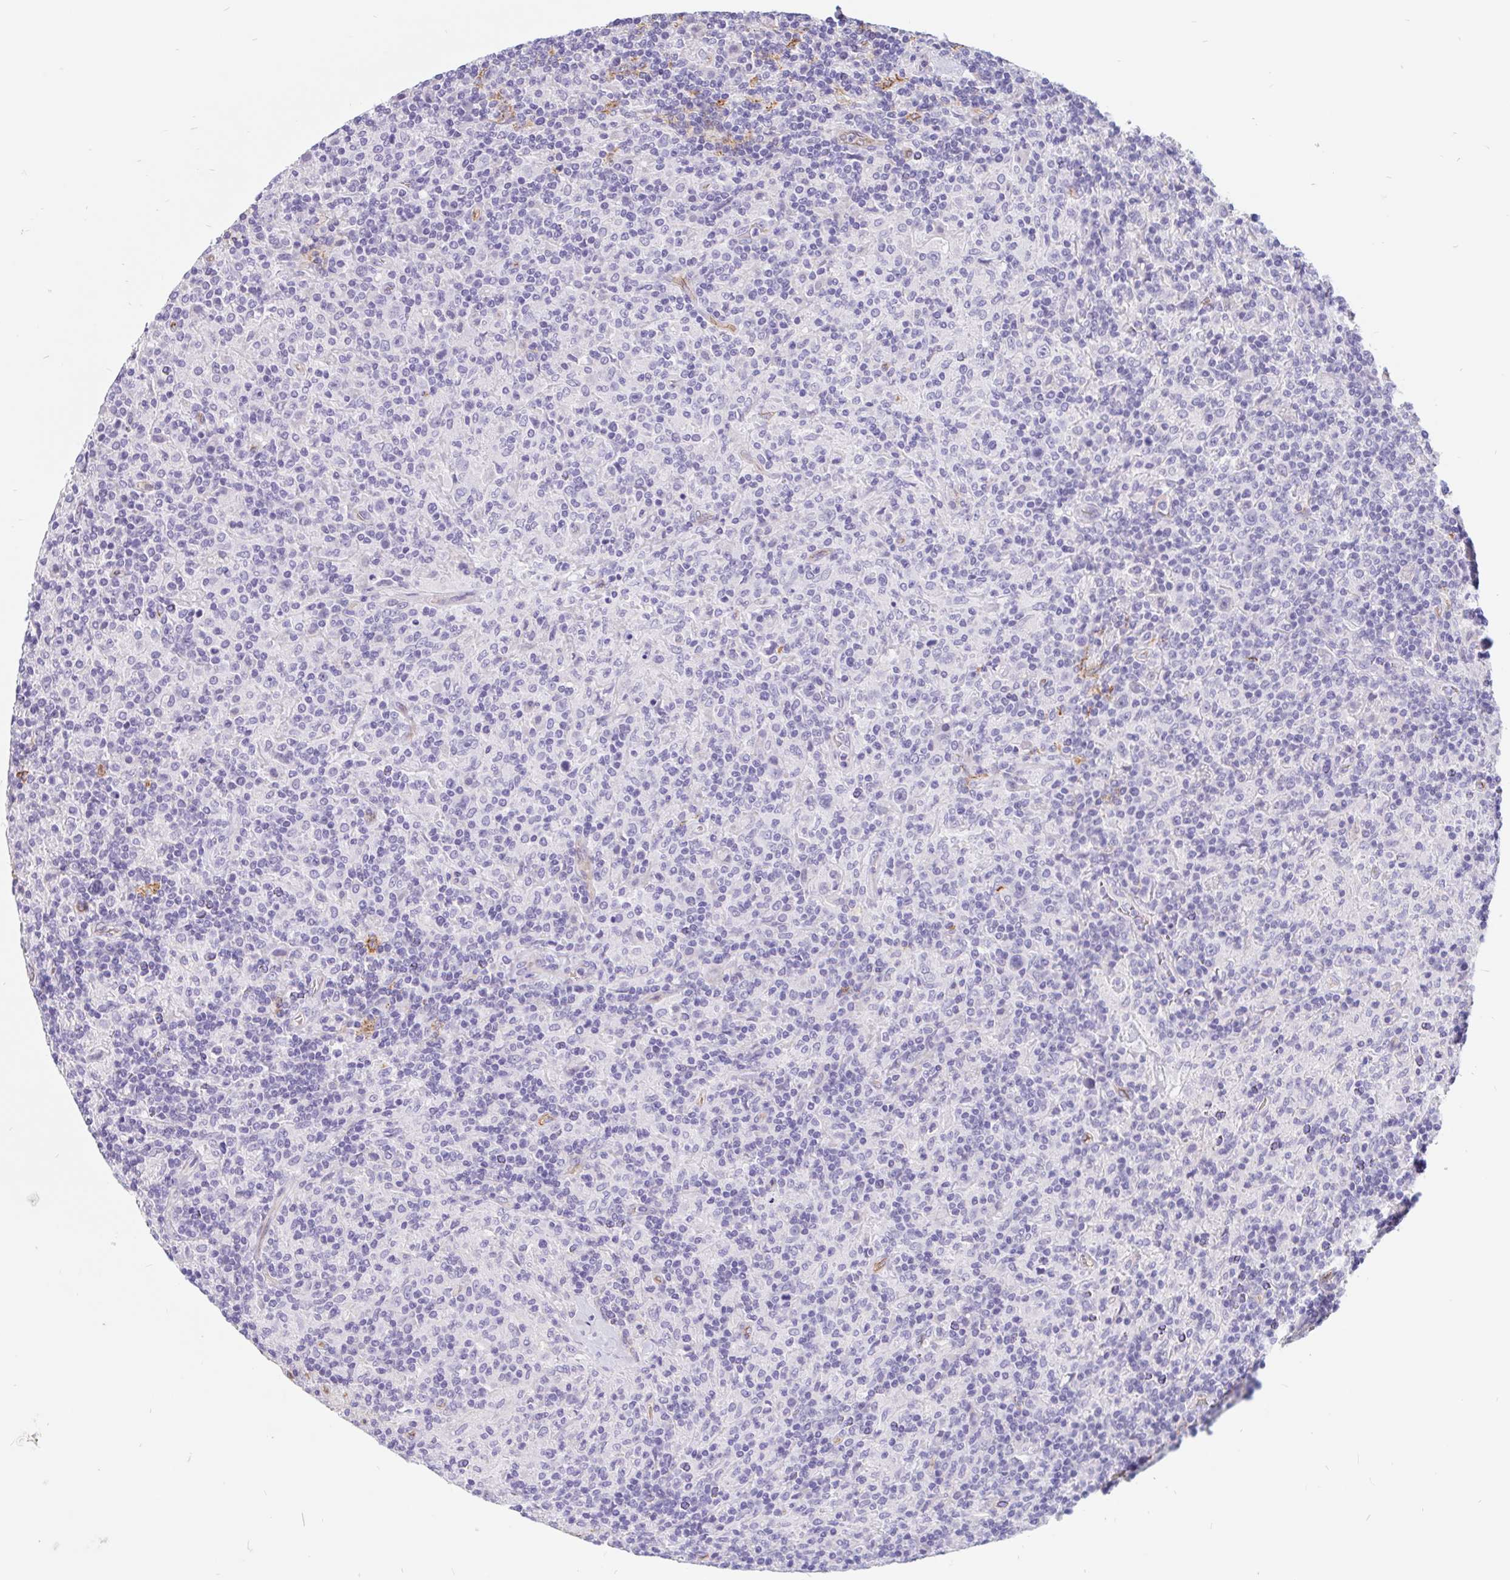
{"staining": {"intensity": "negative", "quantity": "none", "location": "none"}, "tissue": "lymphoma", "cell_type": "Tumor cells", "image_type": "cancer", "snomed": [{"axis": "morphology", "description": "Hodgkin's disease, NOS"}, {"axis": "topography", "description": "Lymph node"}], "caption": "High power microscopy micrograph of an immunohistochemistry micrograph of lymphoma, revealing no significant positivity in tumor cells.", "gene": "LIMCH1", "patient": {"sex": "male", "age": 70}}